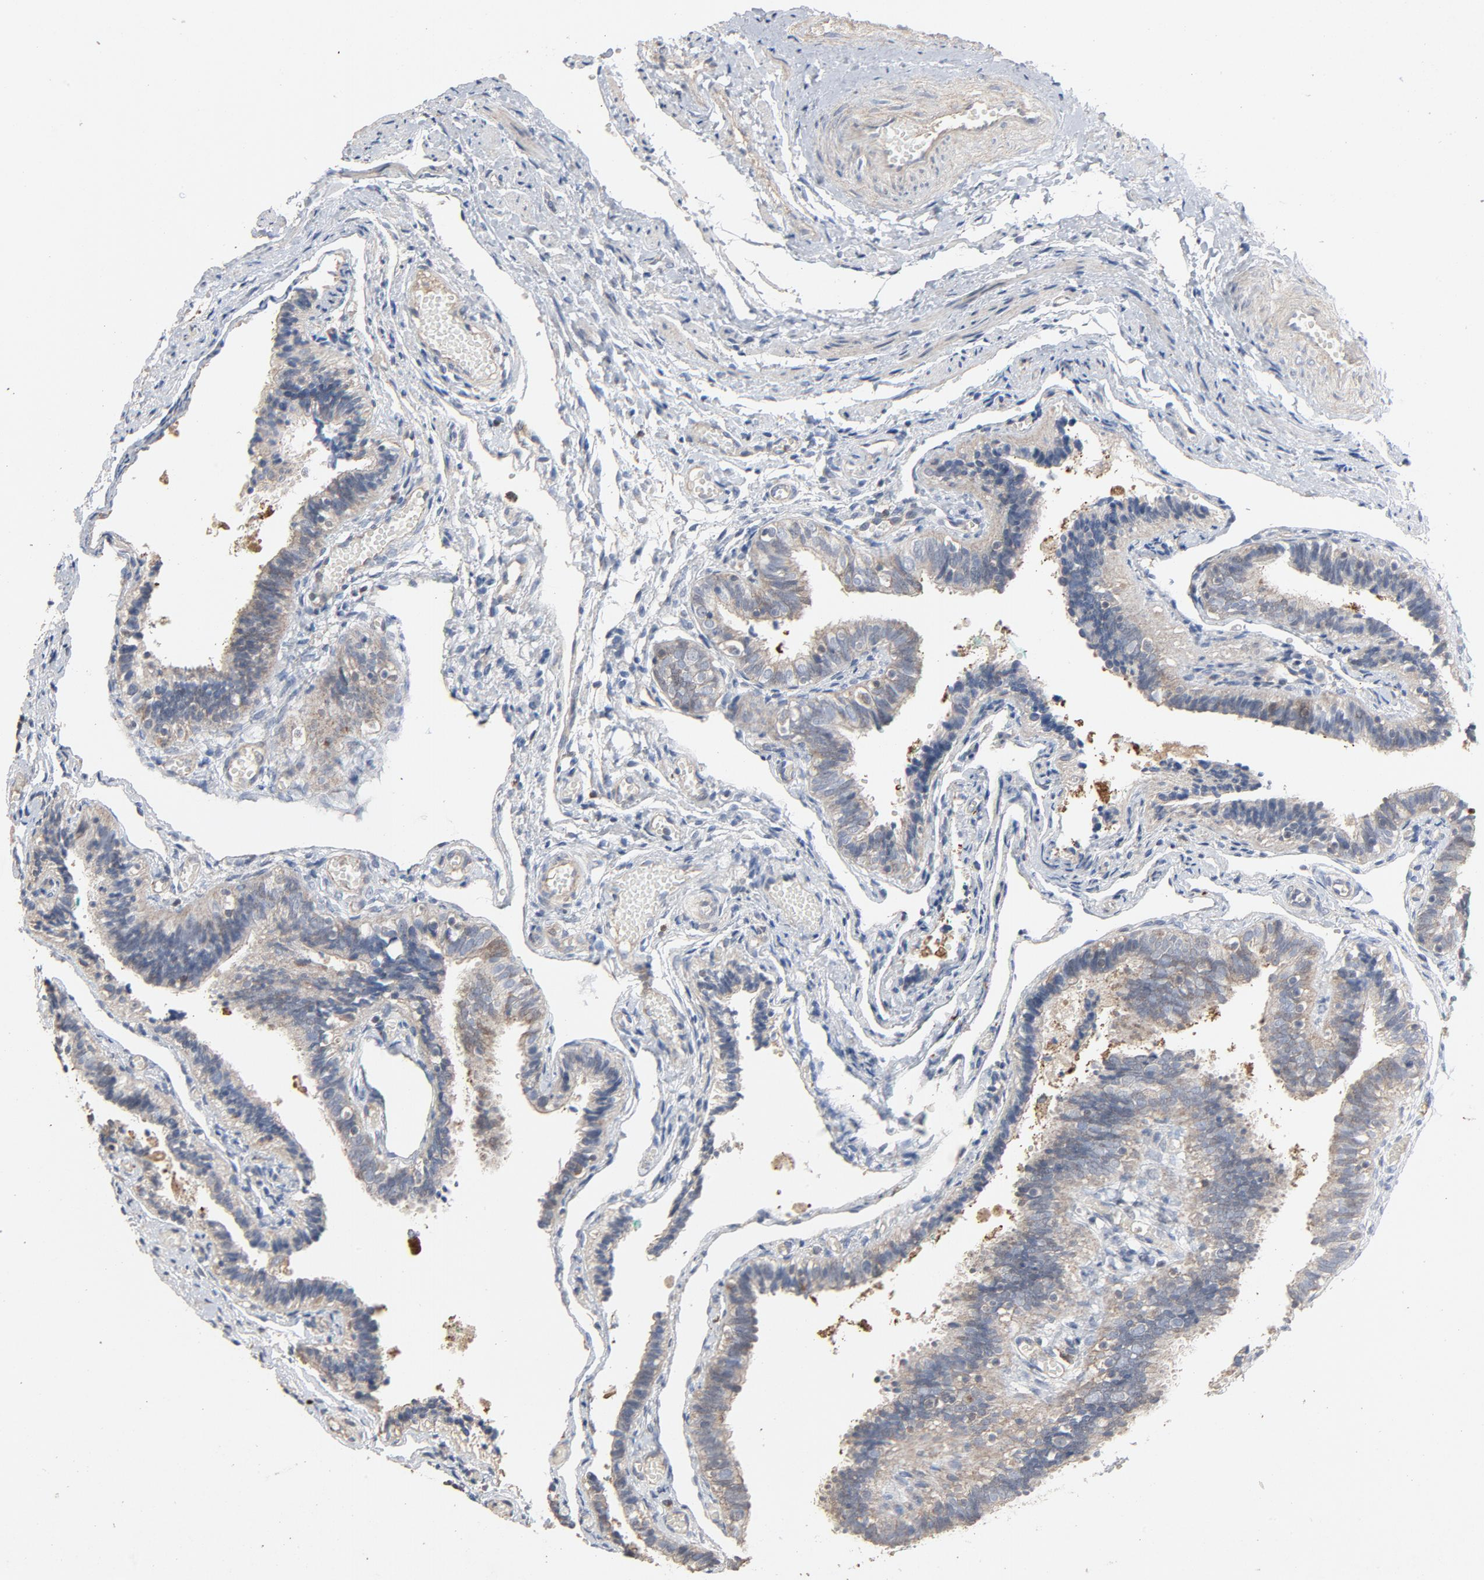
{"staining": {"intensity": "weak", "quantity": ">75%", "location": "cytoplasmic/membranous"}, "tissue": "fallopian tube", "cell_type": "Glandular cells", "image_type": "normal", "snomed": [{"axis": "morphology", "description": "Normal tissue, NOS"}, {"axis": "topography", "description": "Fallopian tube"}], "caption": "Human fallopian tube stained with a brown dye reveals weak cytoplasmic/membranous positive expression in approximately >75% of glandular cells.", "gene": "CDK6", "patient": {"sex": "female", "age": 46}}